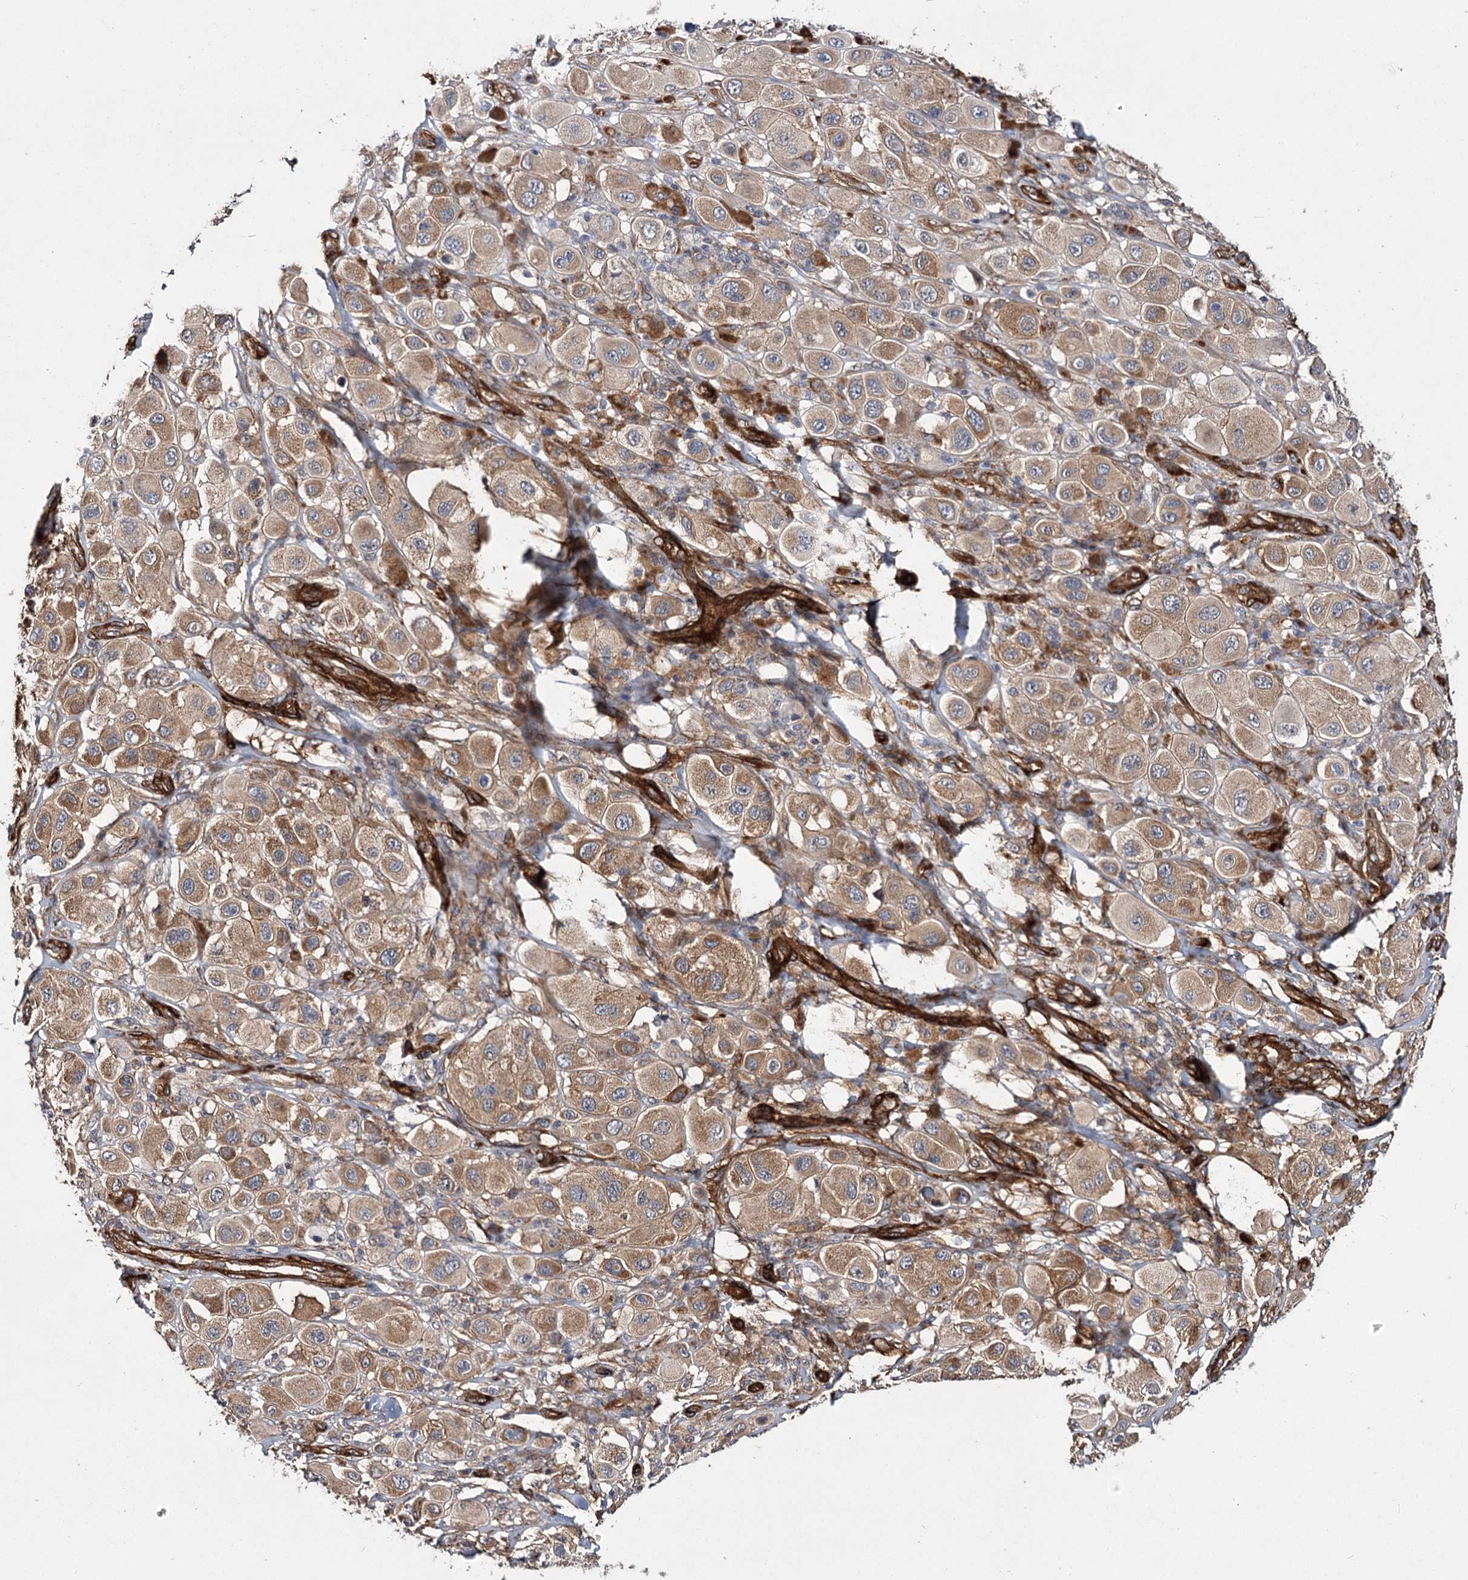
{"staining": {"intensity": "weak", "quantity": ">75%", "location": "cytoplasmic/membranous"}, "tissue": "melanoma", "cell_type": "Tumor cells", "image_type": "cancer", "snomed": [{"axis": "morphology", "description": "Malignant melanoma, Metastatic site"}, {"axis": "topography", "description": "Skin"}], "caption": "Brown immunohistochemical staining in human melanoma shows weak cytoplasmic/membranous staining in approximately >75% of tumor cells.", "gene": "MYO1C", "patient": {"sex": "male", "age": 41}}